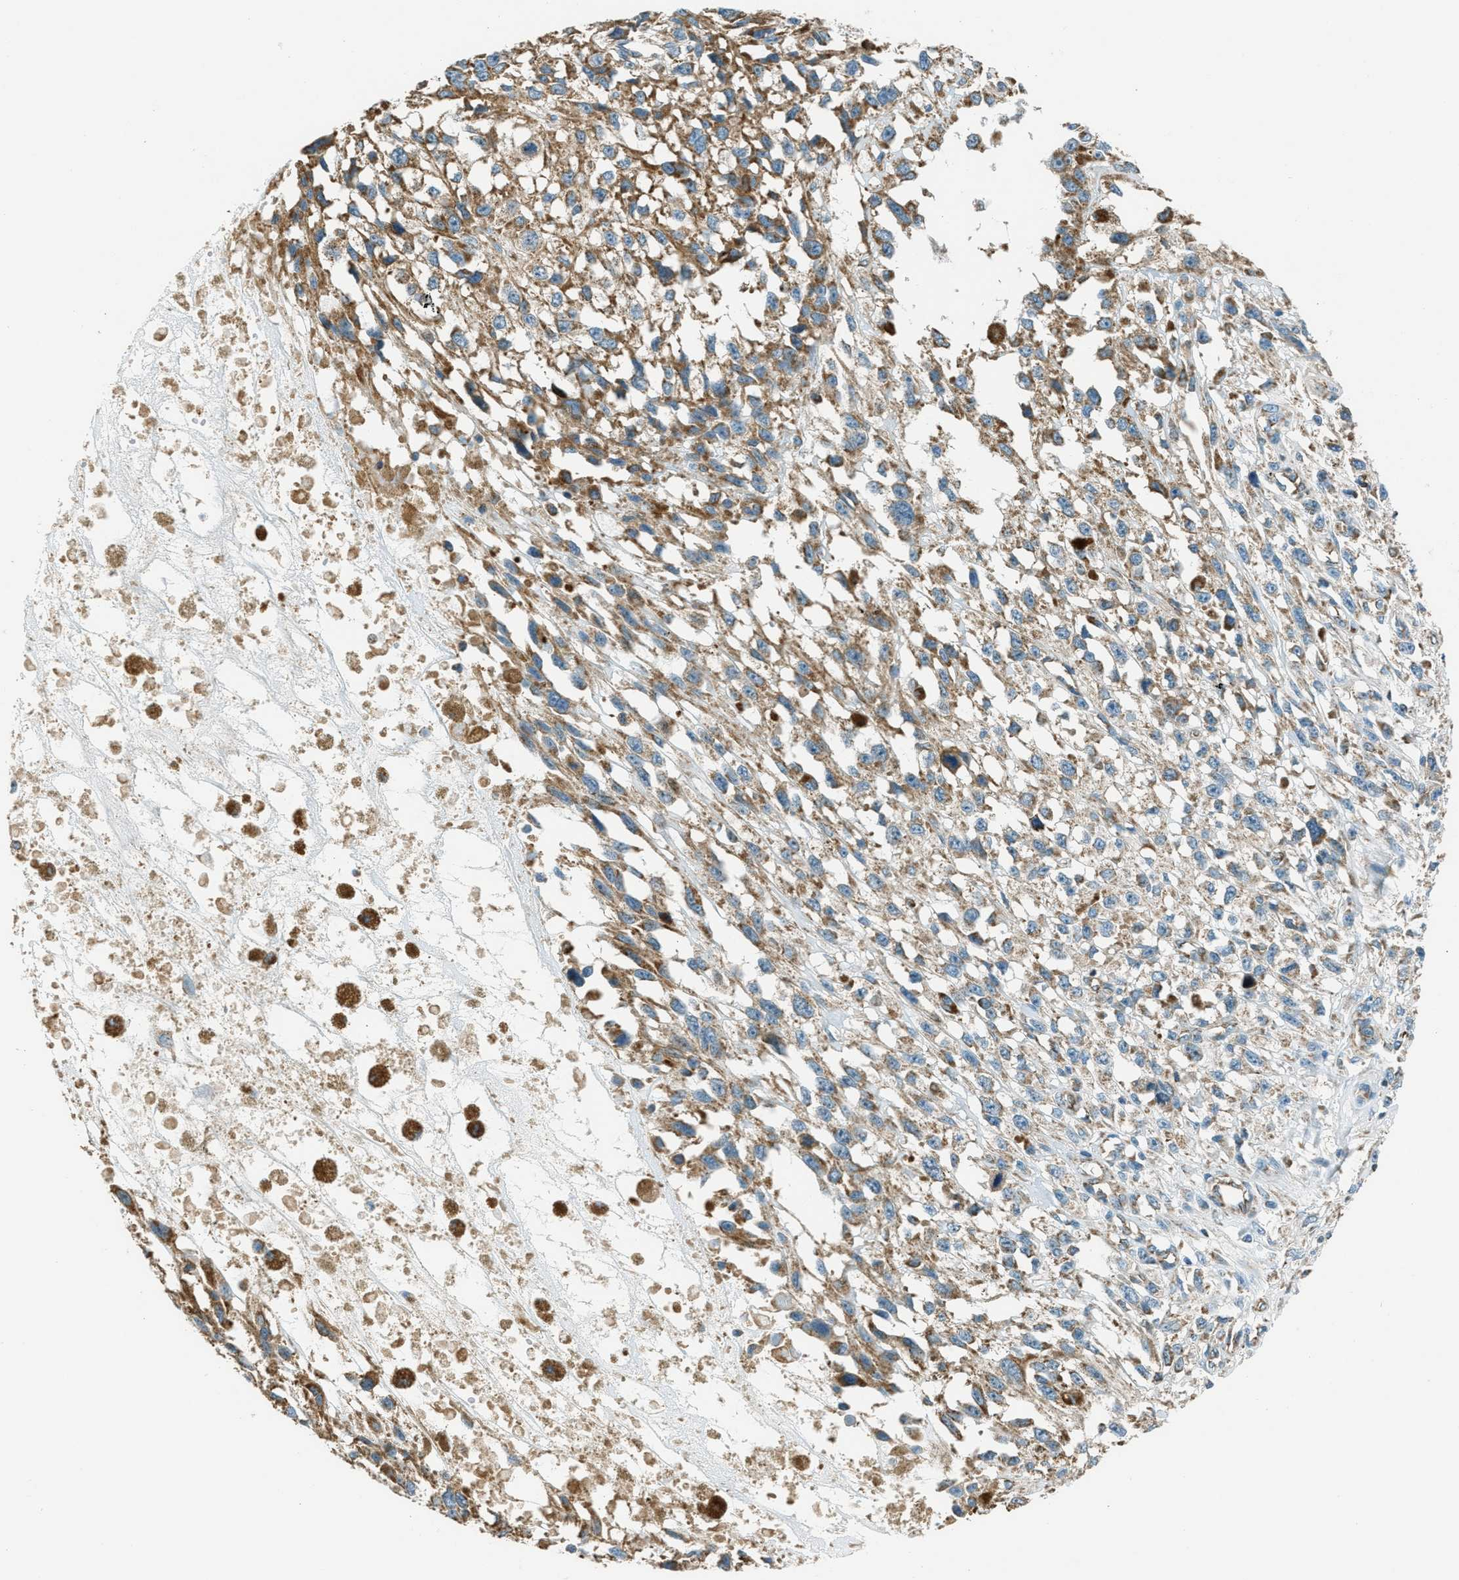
{"staining": {"intensity": "moderate", "quantity": ">75%", "location": "cytoplasmic/membranous"}, "tissue": "melanoma", "cell_type": "Tumor cells", "image_type": "cancer", "snomed": [{"axis": "morphology", "description": "Malignant melanoma, Metastatic site"}, {"axis": "topography", "description": "Lymph node"}], "caption": "IHC (DAB) staining of malignant melanoma (metastatic site) demonstrates moderate cytoplasmic/membranous protein positivity in about >75% of tumor cells. (DAB (3,3'-diaminobenzidine) = brown stain, brightfield microscopy at high magnification).", "gene": "CHST15", "patient": {"sex": "male", "age": 59}}